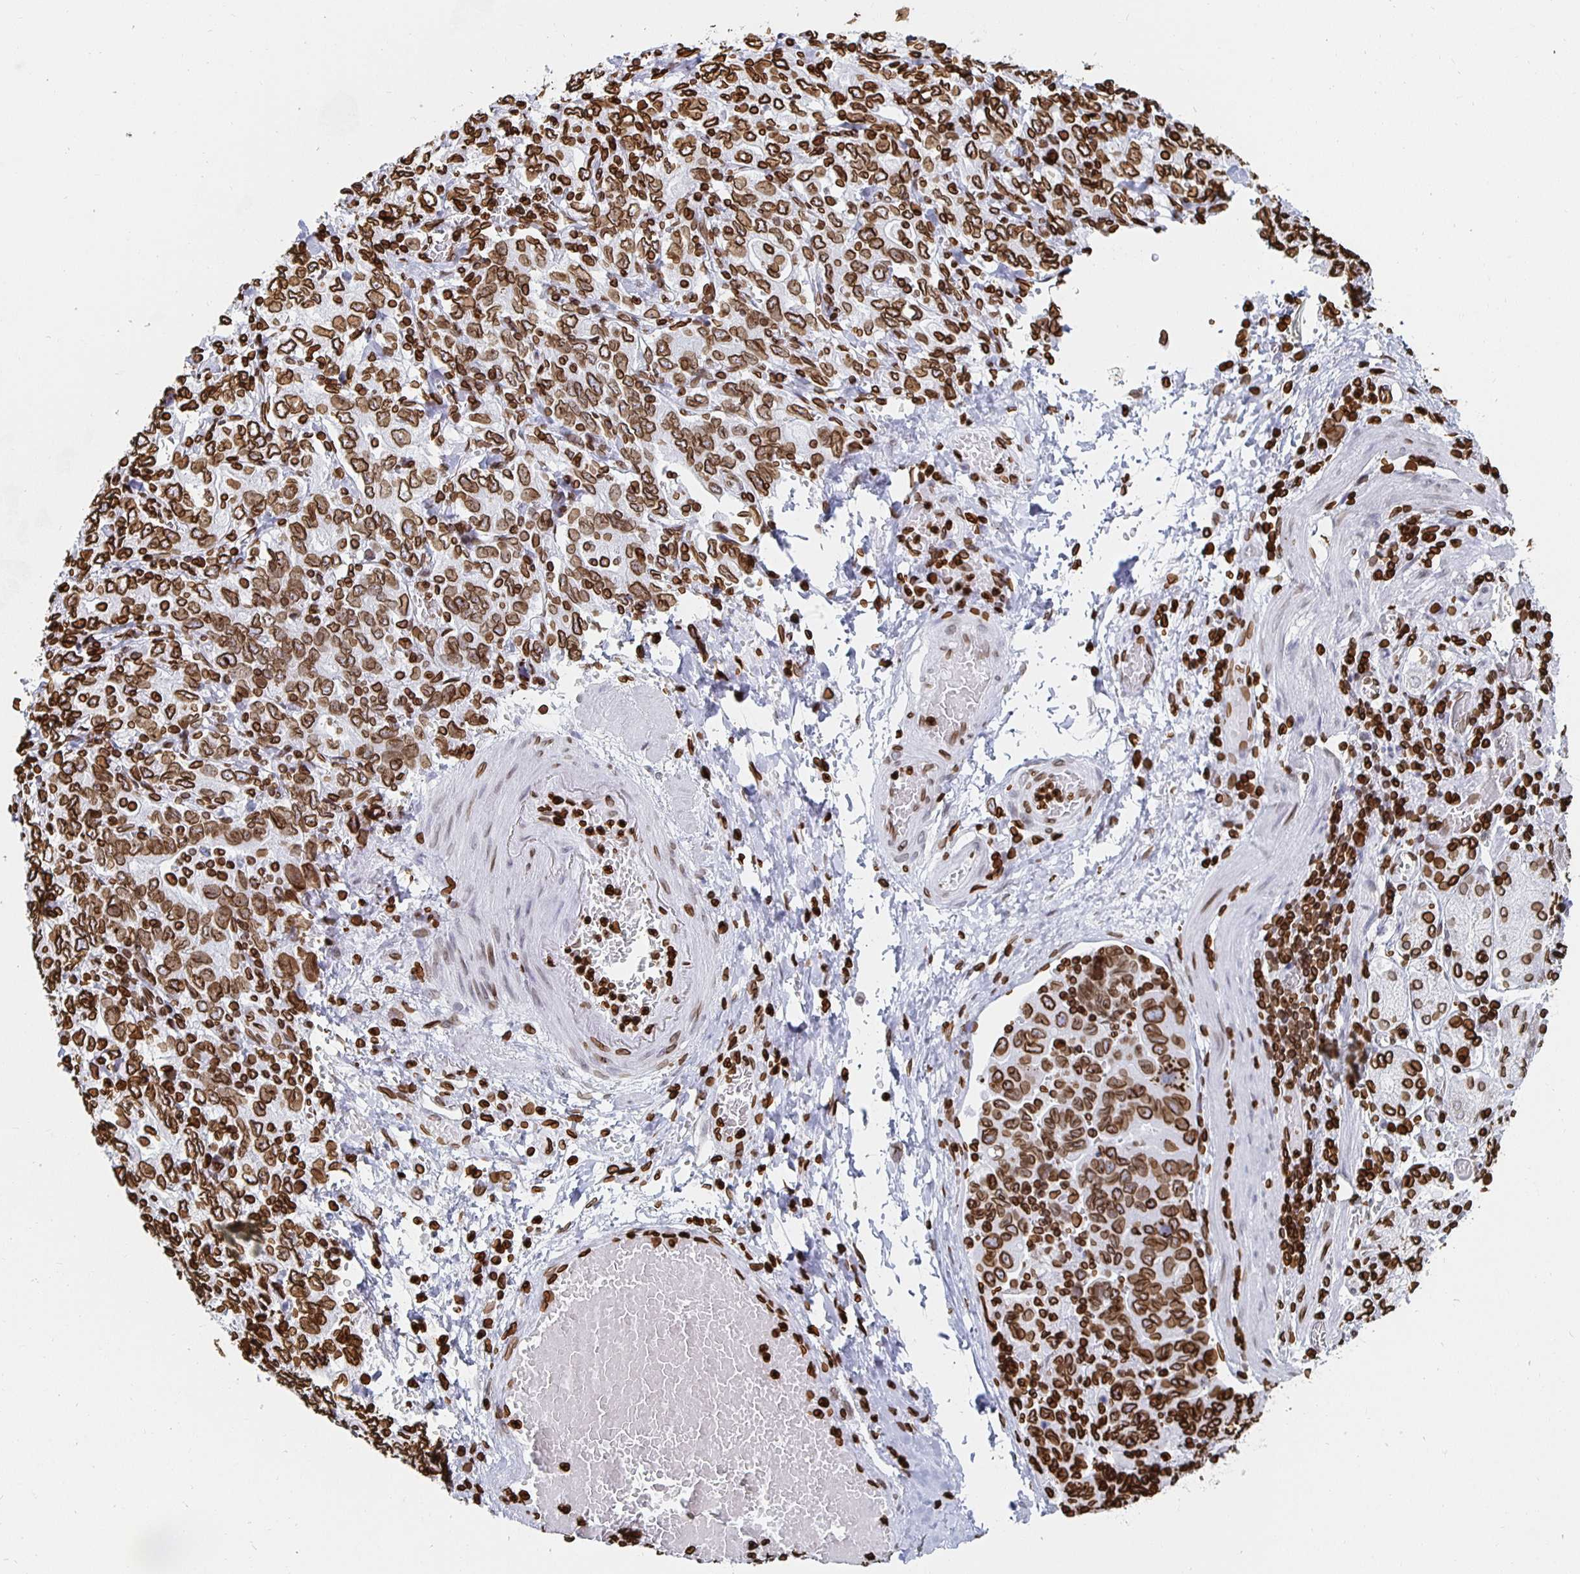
{"staining": {"intensity": "strong", "quantity": ">75%", "location": "cytoplasmic/membranous,nuclear"}, "tissue": "stomach cancer", "cell_type": "Tumor cells", "image_type": "cancer", "snomed": [{"axis": "morphology", "description": "Adenocarcinoma, NOS"}, {"axis": "topography", "description": "Stomach, upper"}, {"axis": "topography", "description": "Stomach"}], "caption": "A photomicrograph showing strong cytoplasmic/membranous and nuclear staining in about >75% of tumor cells in adenocarcinoma (stomach), as visualized by brown immunohistochemical staining.", "gene": "LMNB1", "patient": {"sex": "male", "age": 62}}